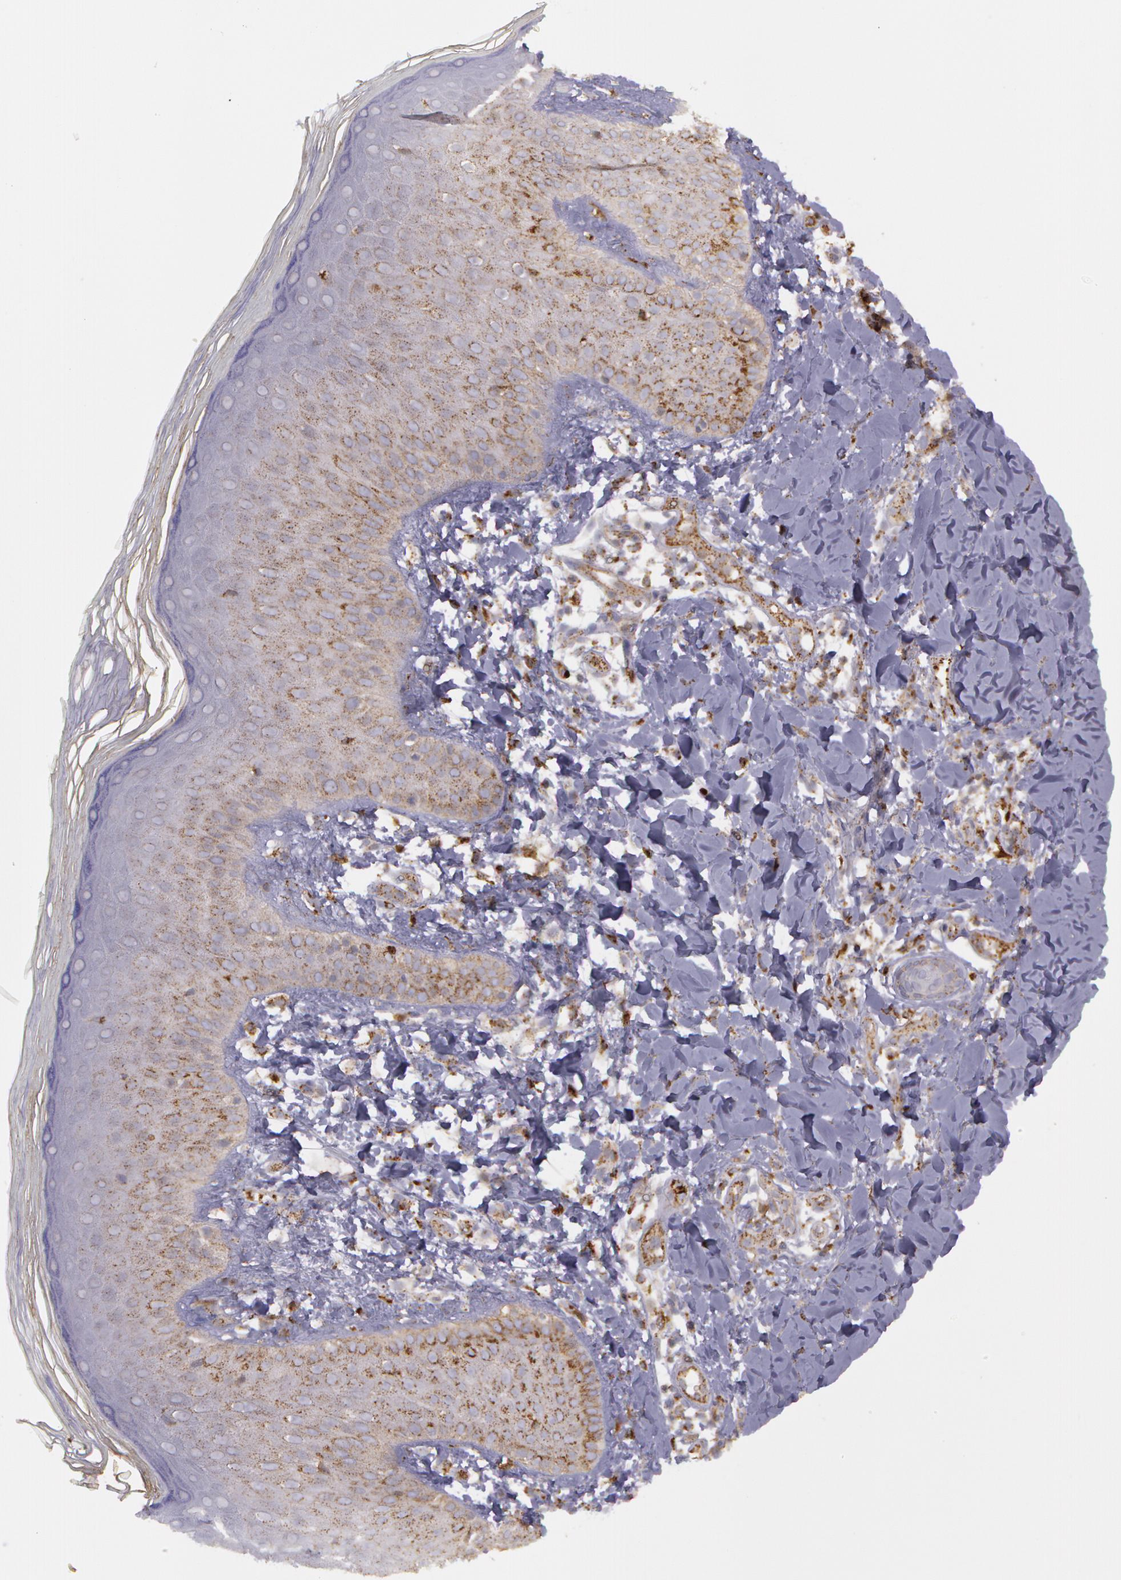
{"staining": {"intensity": "moderate", "quantity": "25%-75%", "location": "cytoplasmic/membranous"}, "tissue": "skin", "cell_type": "Epidermal cells", "image_type": "normal", "snomed": [{"axis": "morphology", "description": "Normal tissue, NOS"}, {"axis": "morphology", "description": "Inflammation, NOS"}, {"axis": "topography", "description": "Soft tissue"}, {"axis": "topography", "description": "Anal"}], "caption": "Protein staining of unremarkable skin exhibits moderate cytoplasmic/membranous expression in approximately 25%-75% of epidermal cells.", "gene": "FLOT2", "patient": {"sex": "female", "age": 15}}